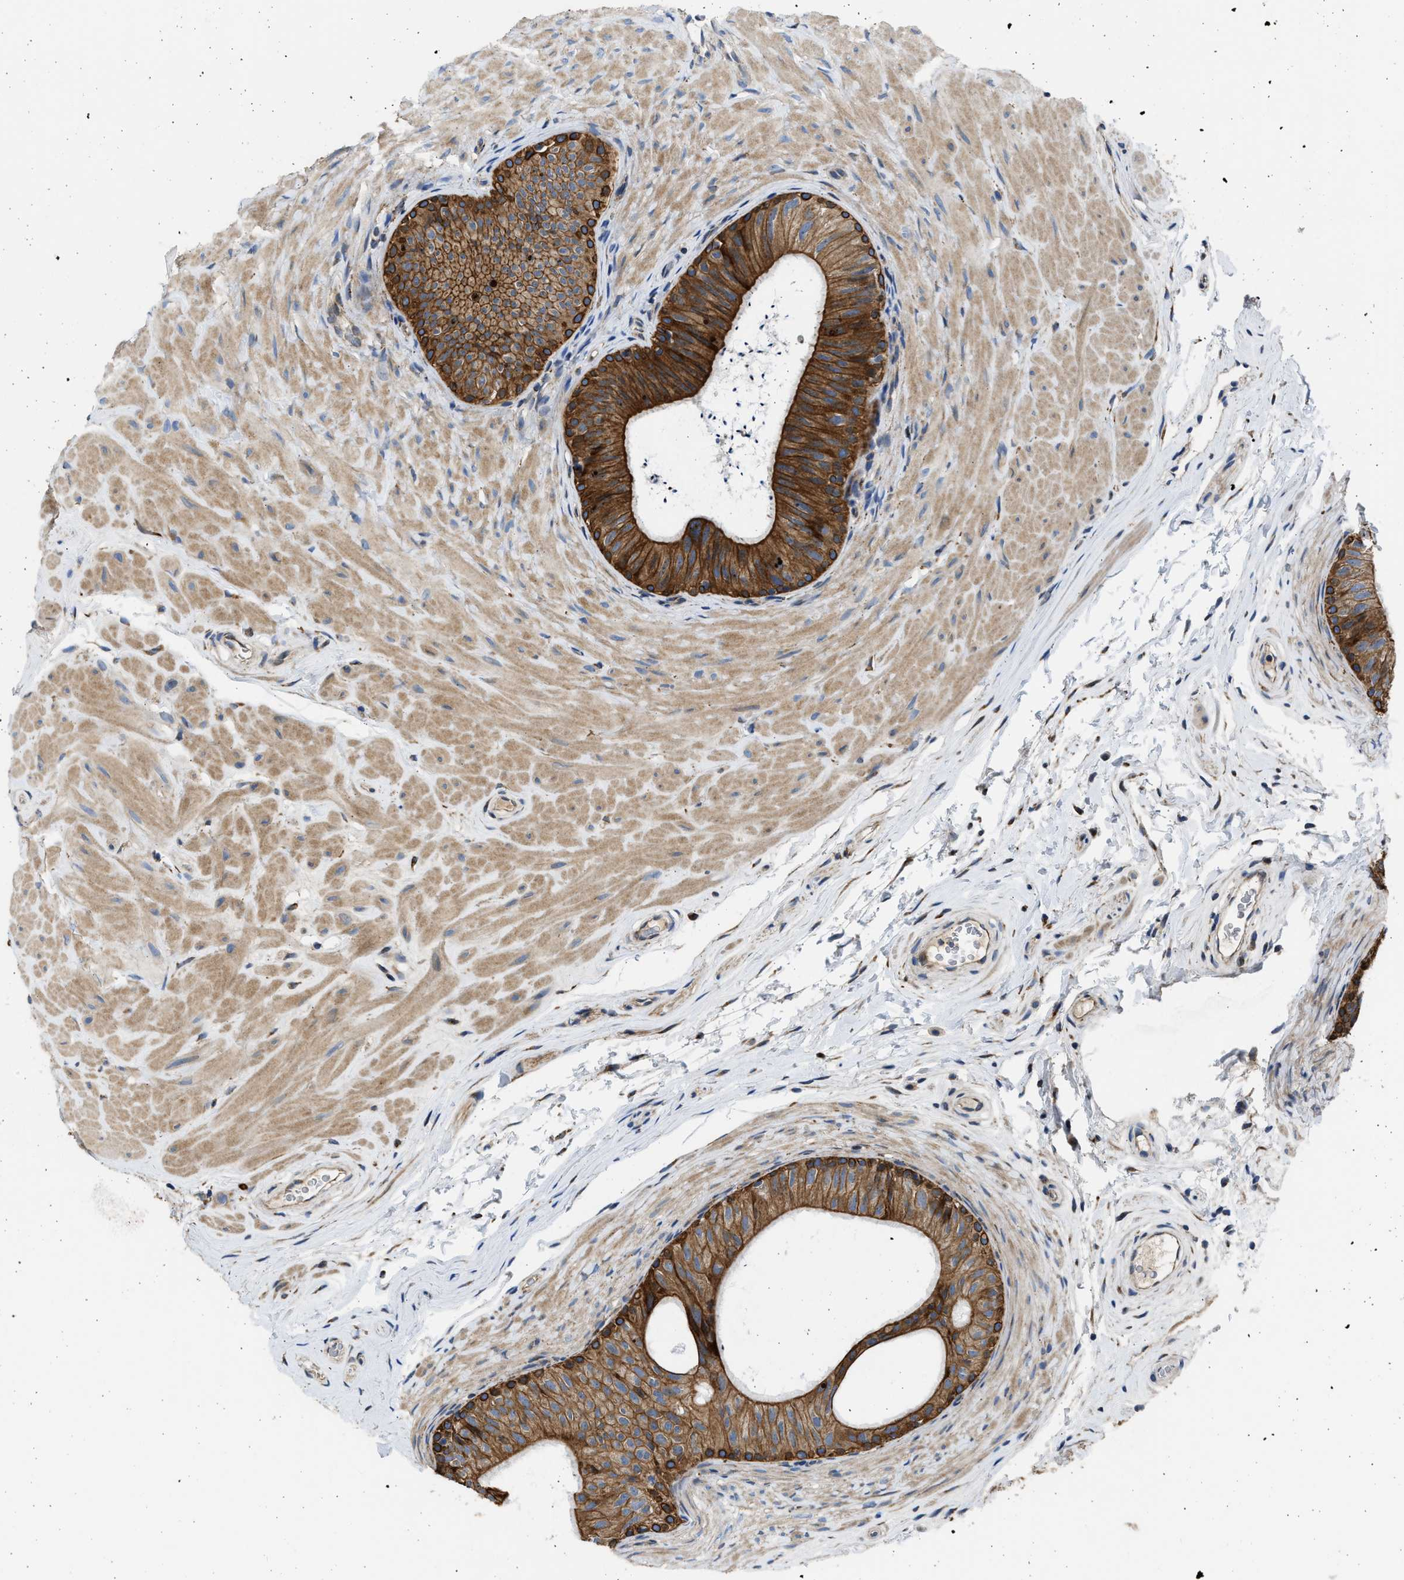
{"staining": {"intensity": "strong", "quantity": ">75%", "location": "cytoplasmic/membranous"}, "tissue": "epididymis", "cell_type": "Glandular cells", "image_type": "normal", "snomed": [{"axis": "morphology", "description": "Normal tissue, NOS"}, {"axis": "topography", "description": "Epididymis"}], "caption": "A high-resolution micrograph shows immunohistochemistry (IHC) staining of unremarkable epididymis, which displays strong cytoplasmic/membranous staining in approximately >75% of glandular cells.", "gene": "PLD2", "patient": {"sex": "male", "age": 34}}